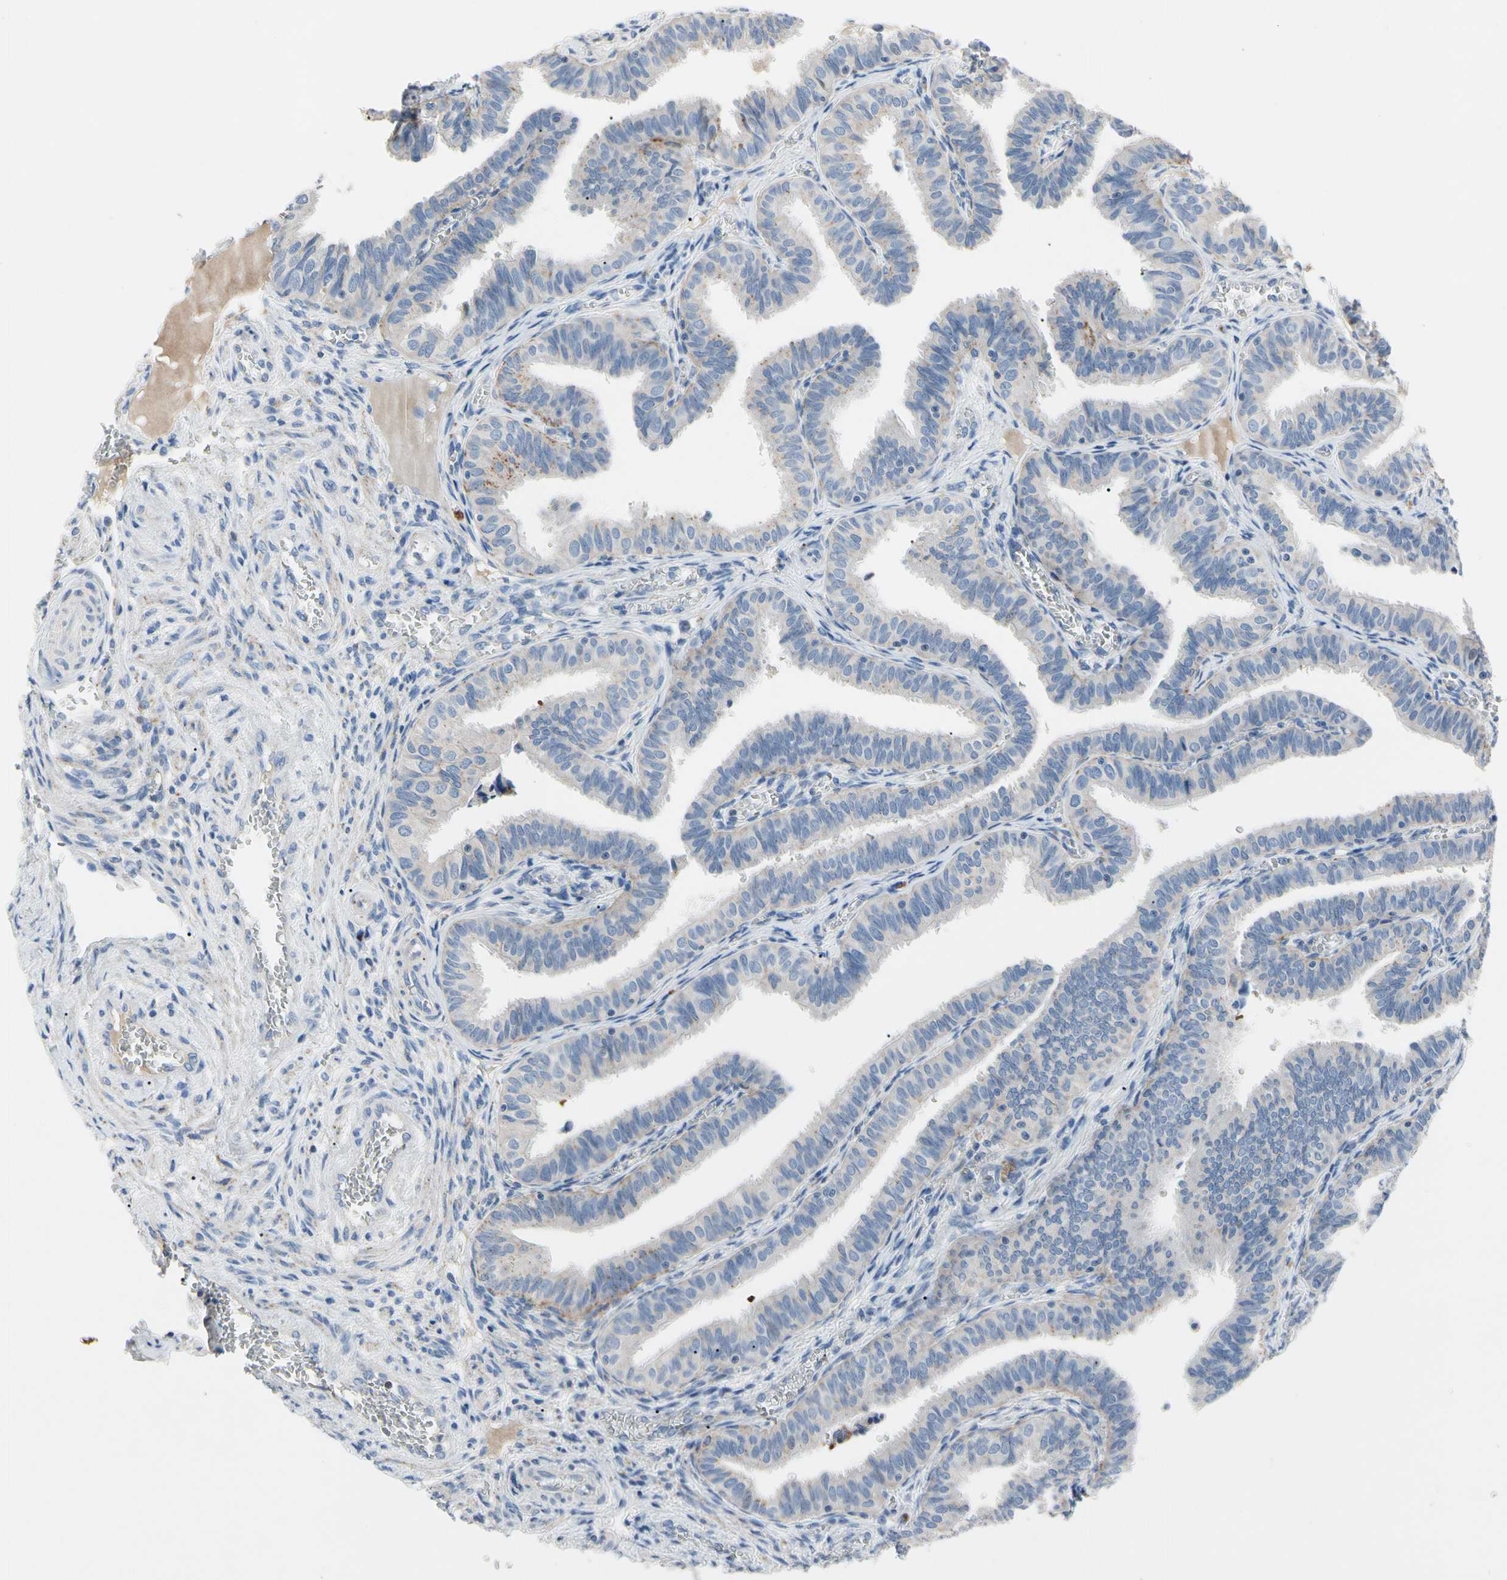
{"staining": {"intensity": "moderate", "quantity": ">75%", "location": "cytoplasmic/membranous"}, "tissue": "fallopian tube", "cell_type": "Glandular cells", "image_type": "normal", "snomed": [{"axis": "morphology", "description": "Normal tissue, NOS"}, {"axis": "topography", "description": "Fallopian tube"}], "caption": "Immunohistochemical staining of unremarkable fallopian tube displays moderate cytoplasmic/membranous protein staining in about >75% of glandular cells.", "gene": "RETSAT", "patient": {"sex": "female", "age": 46}}